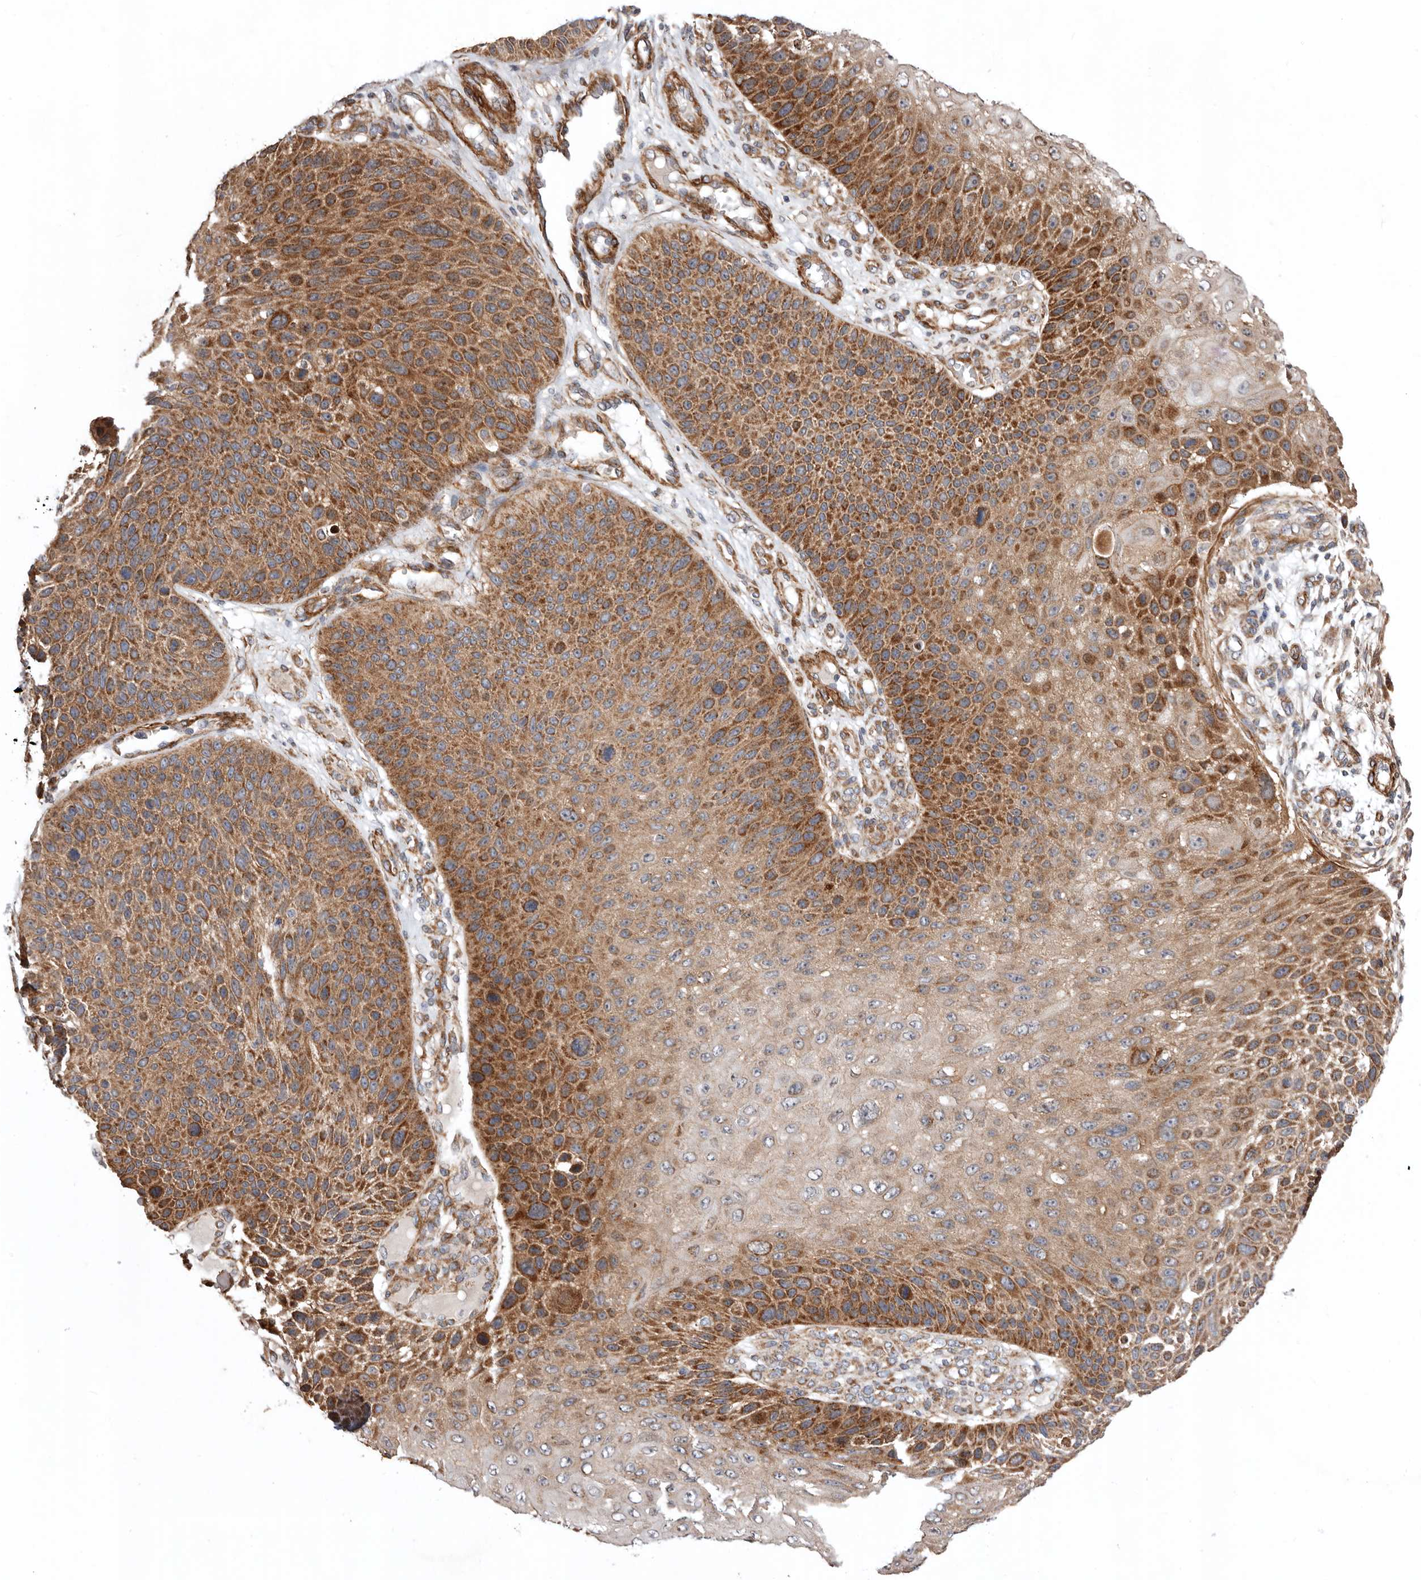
{"staining": {"intensity": "strong", "quantity": ">75%", "location": "cytoplasmic/membranous"}, "tissue": "skin cancer", "cell_type": "Tumor cells", "image_type": "cancer", "snomed": [{"axis": "morphology", "description": "Squamous cell carcinoma, NOS"}, {"axis": "topography", "description": "Skin"}], "caption": "This micrograph shows immunohistochemistry (IHC) staining of skin cancer, with high strong cytoplasmic/membranous staining in about >75% of tumor cells.", "gene": "PROKR1", "patient": {"sex": "female", "age": 88}}